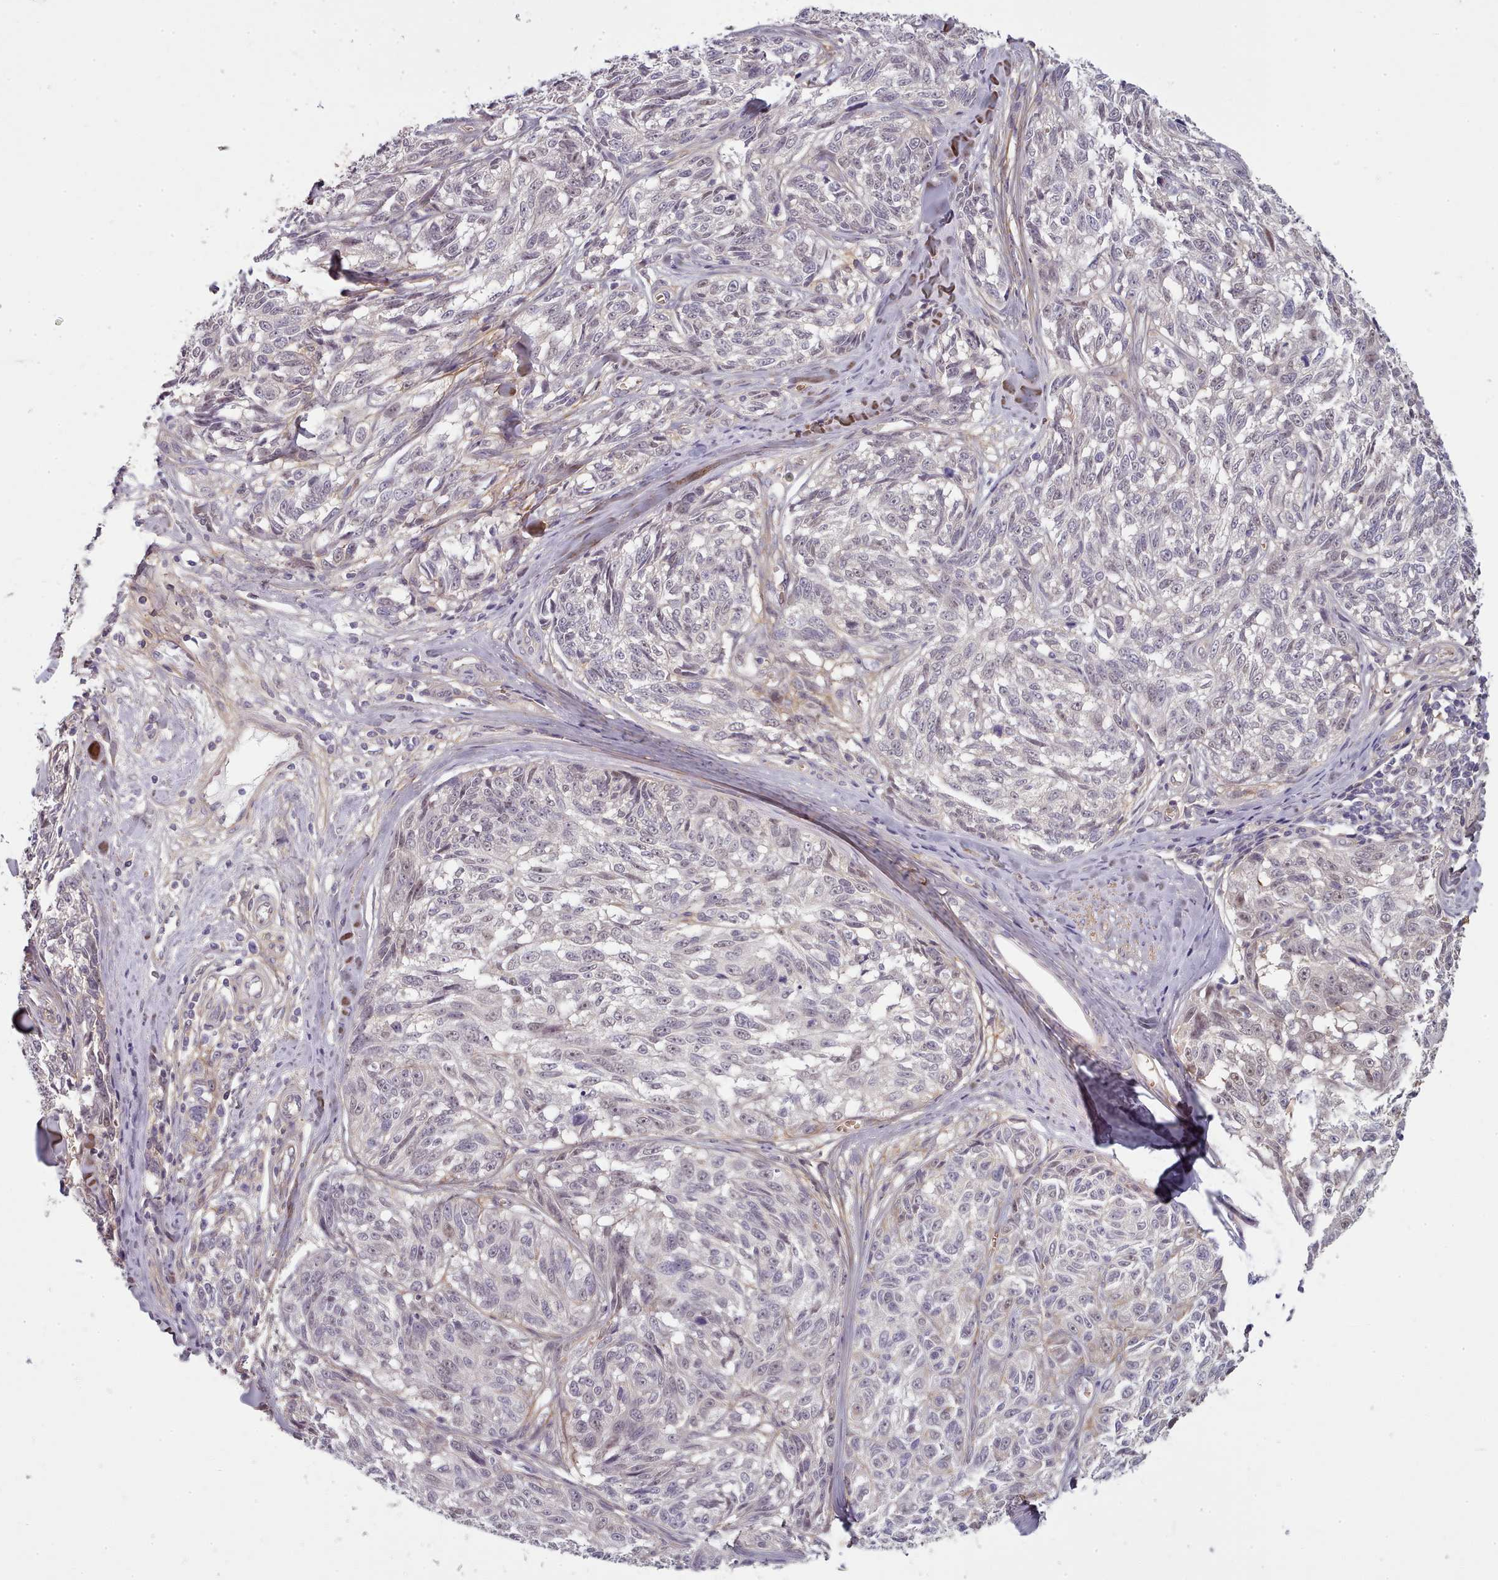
{"staining": {"intensity": "weak", "quantity": "25%-75%", "location": "nuclear"}, "tissue": "melanoma", "cell_type": "Tumor cells", "image_type": "cancer", "snomed": [{"axis": "morphology", "description": "Normal tissue, NOS"}, {"axis": "morphology", "description": "Malignant melanoma, NOS"}, {"axis": "topography", "description": "Skin"}], "caption": "IHC of malignant melanoma displays low levels of weak nuclear staining in approximately 25%-75% of tumor cells.", "gene": "CLNS1A", "patient": {"sex": "female", "age": 64}}